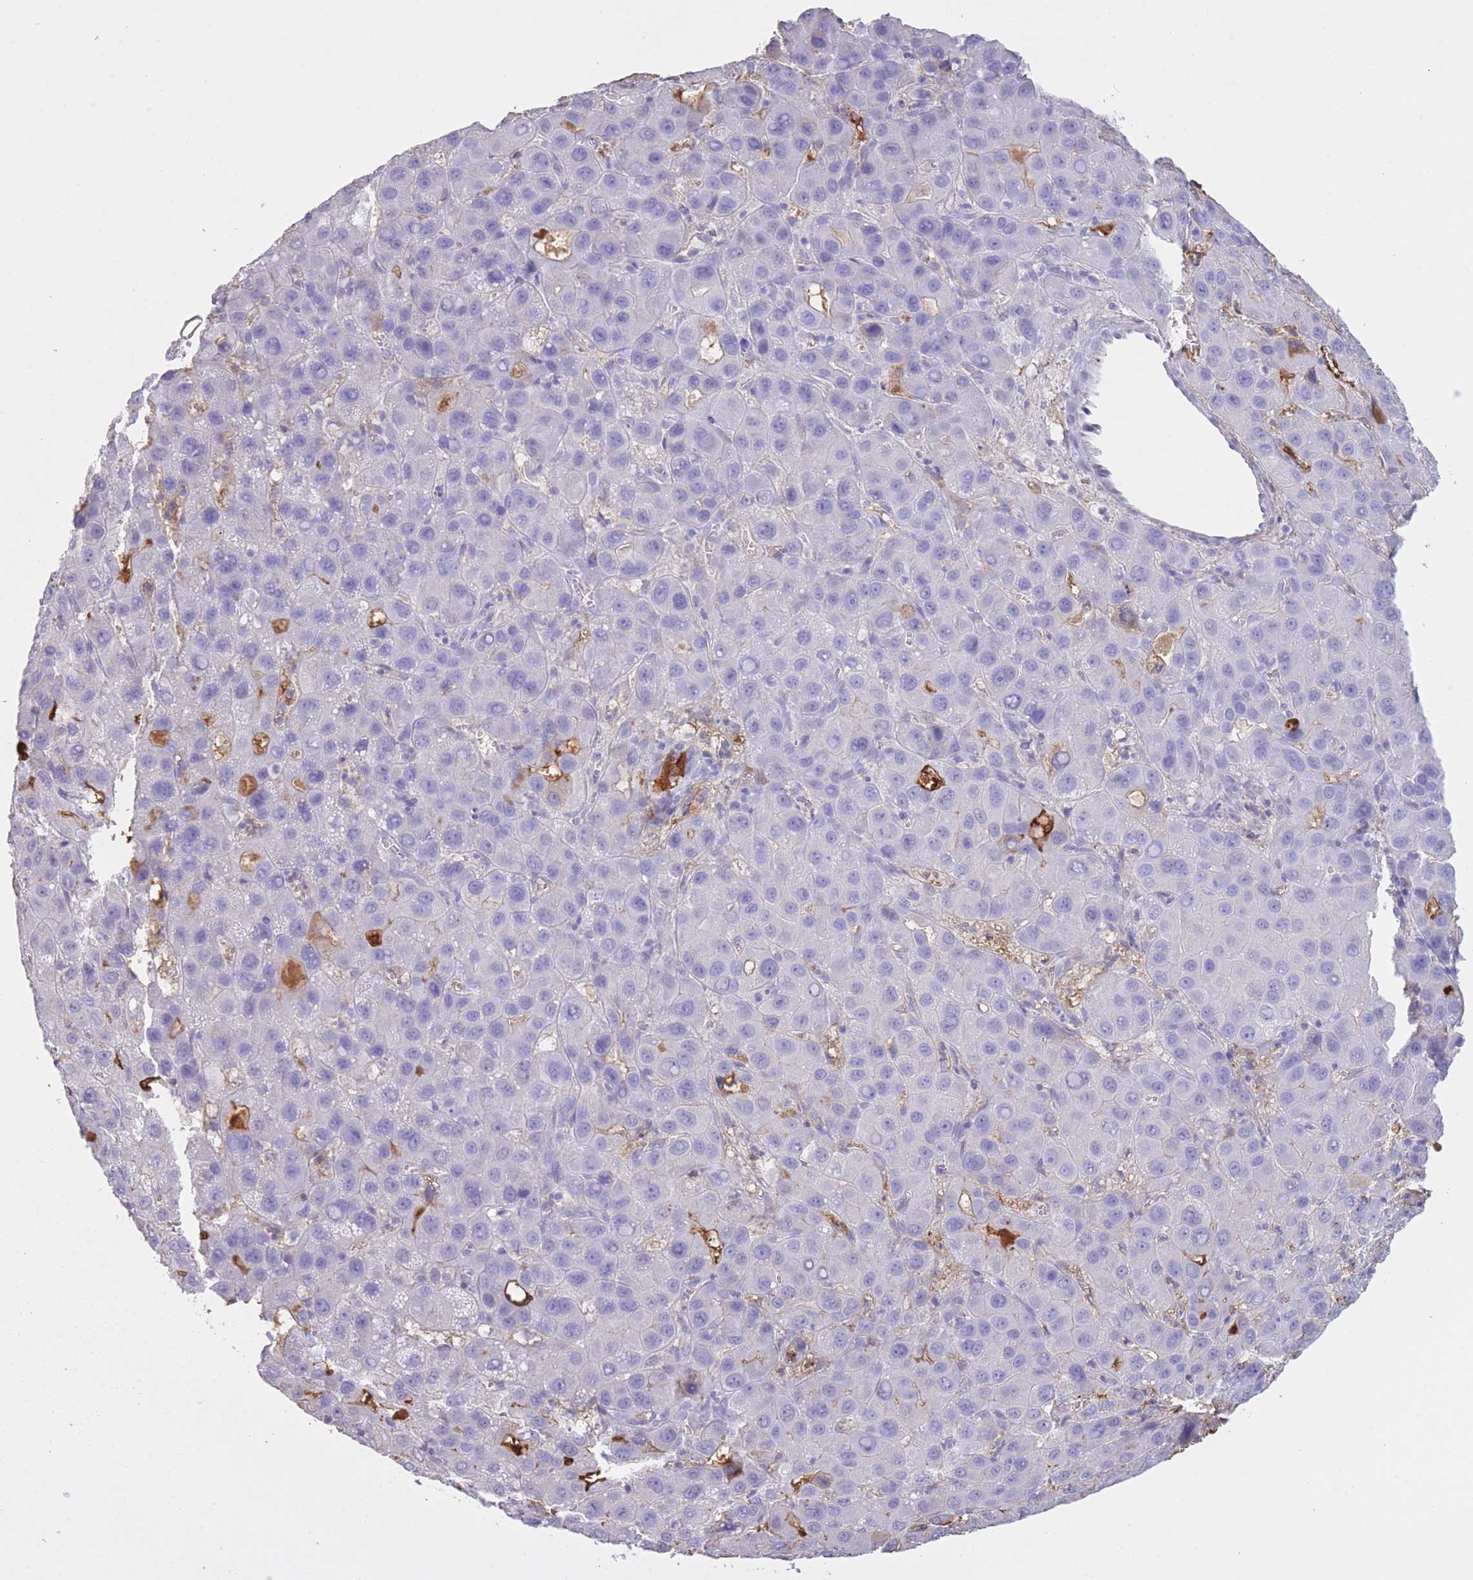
{"staining": {"intensity": "moderate", "quantity": "<25%", "location": "cytoplasmic/membranous"}, "tissue": "liver cancer", "cell_type": "Tumor cells", "image_type": "cancer", "snomed": [{"axis": "morphology", "description": "Carcinoma, Hepatocellular, NOS"}, {"axis": "topography", "description": "Liver"}], "caption": "The micrograph reveals a brown stain indicating the presence of a protein in the cytoplasmic/membranous of tumor cells in liver cancer (hepatocellular carcinoma).", "gene": "AP3S2", "patient": {"sex": "male", "age": 55}}